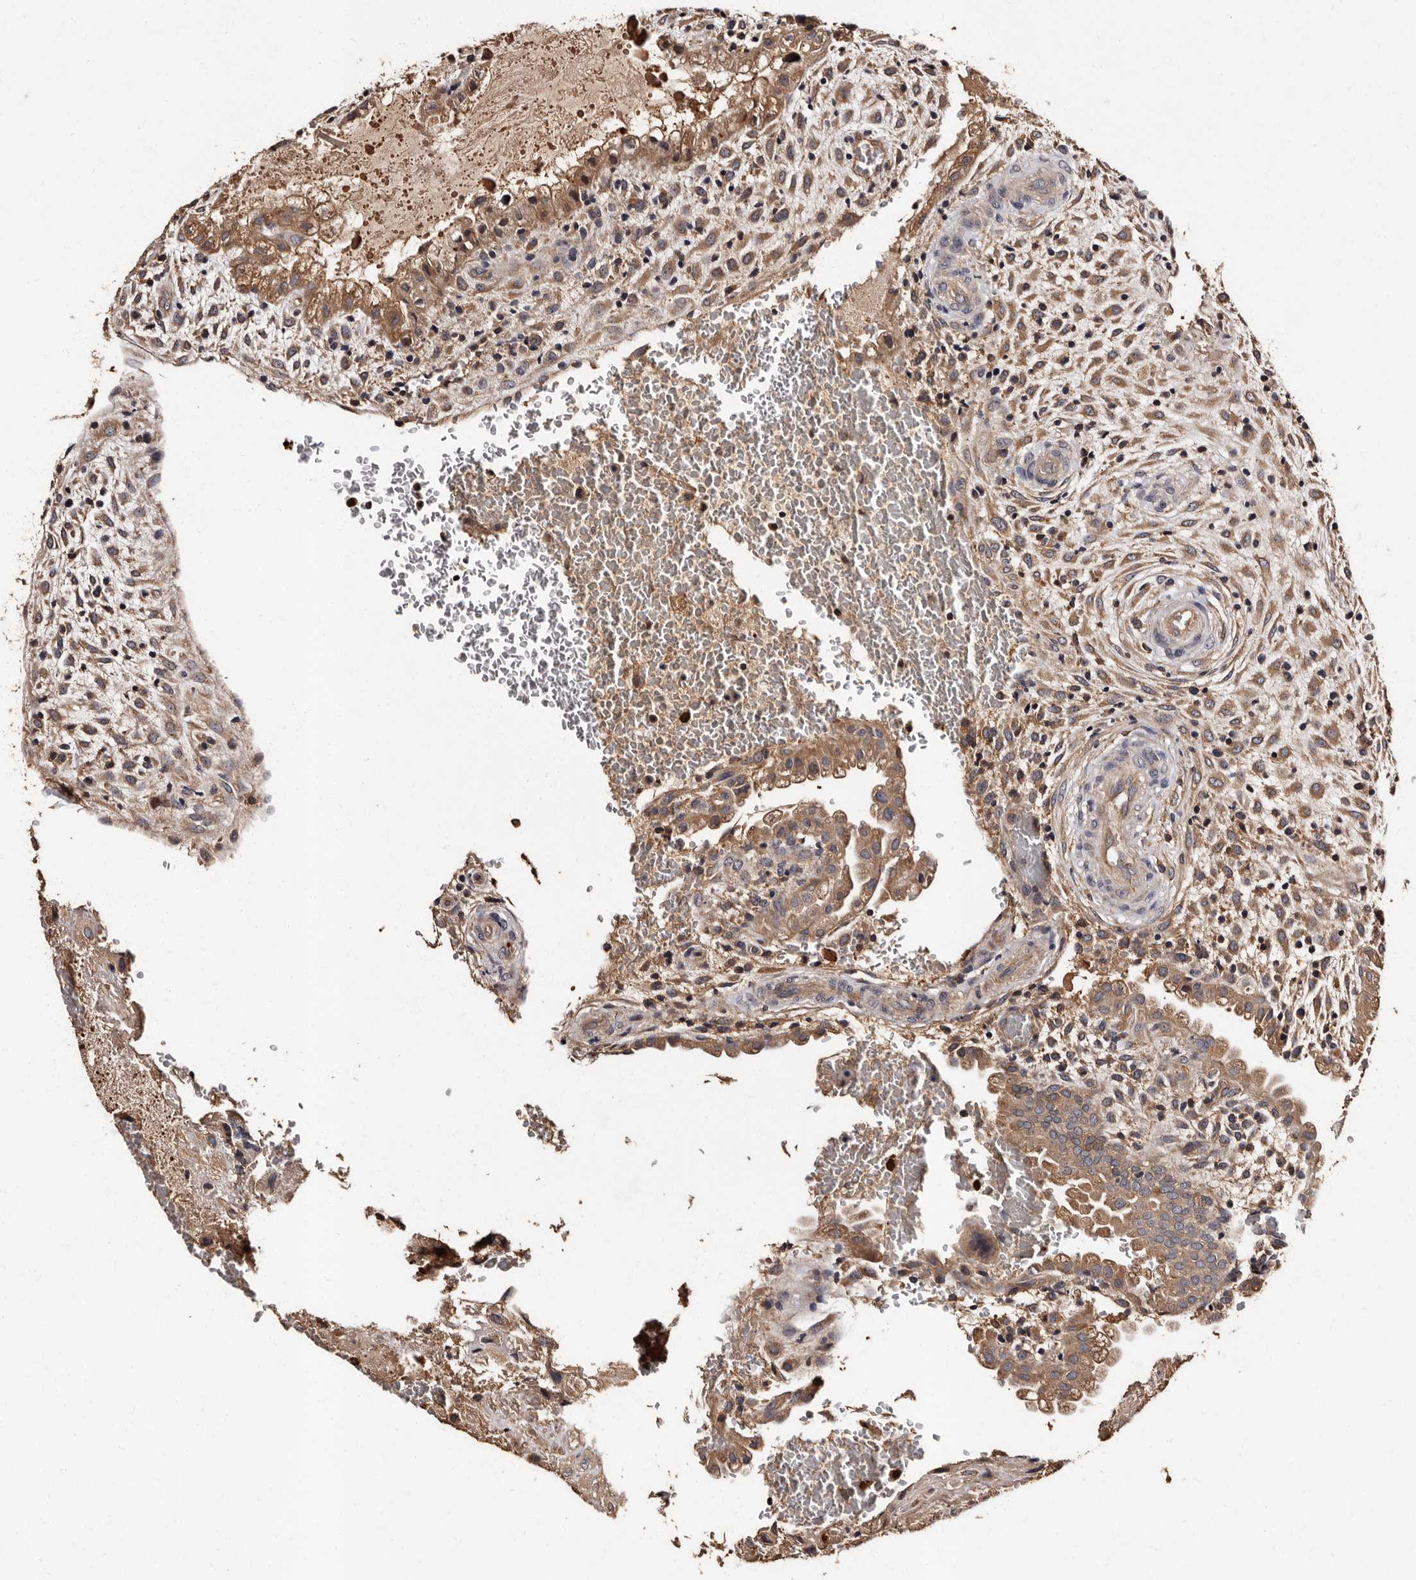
{"staining": {"intensity": "moderate", "quantity": ">75%", "location": "cytoplasmic/membranous"}, "tissue": "placenta", "cell_type": "Decidual cells", "image_type": "normal", "snomed": [{"axis": "morphology", "description": "Normal tissue, NOS"}, {"axis": "topography", "description": "Placenta"}], "caption": "Immunohistochemistry (IHC) image of unremarkable human placenta stained for a protein (brown), which displays medium levels of moderate cytoplasmic/membranous expression in approximately >75% of decidual cells.", "gene": "ADCK5", "patient": {"sex": "female", "age": 35}}